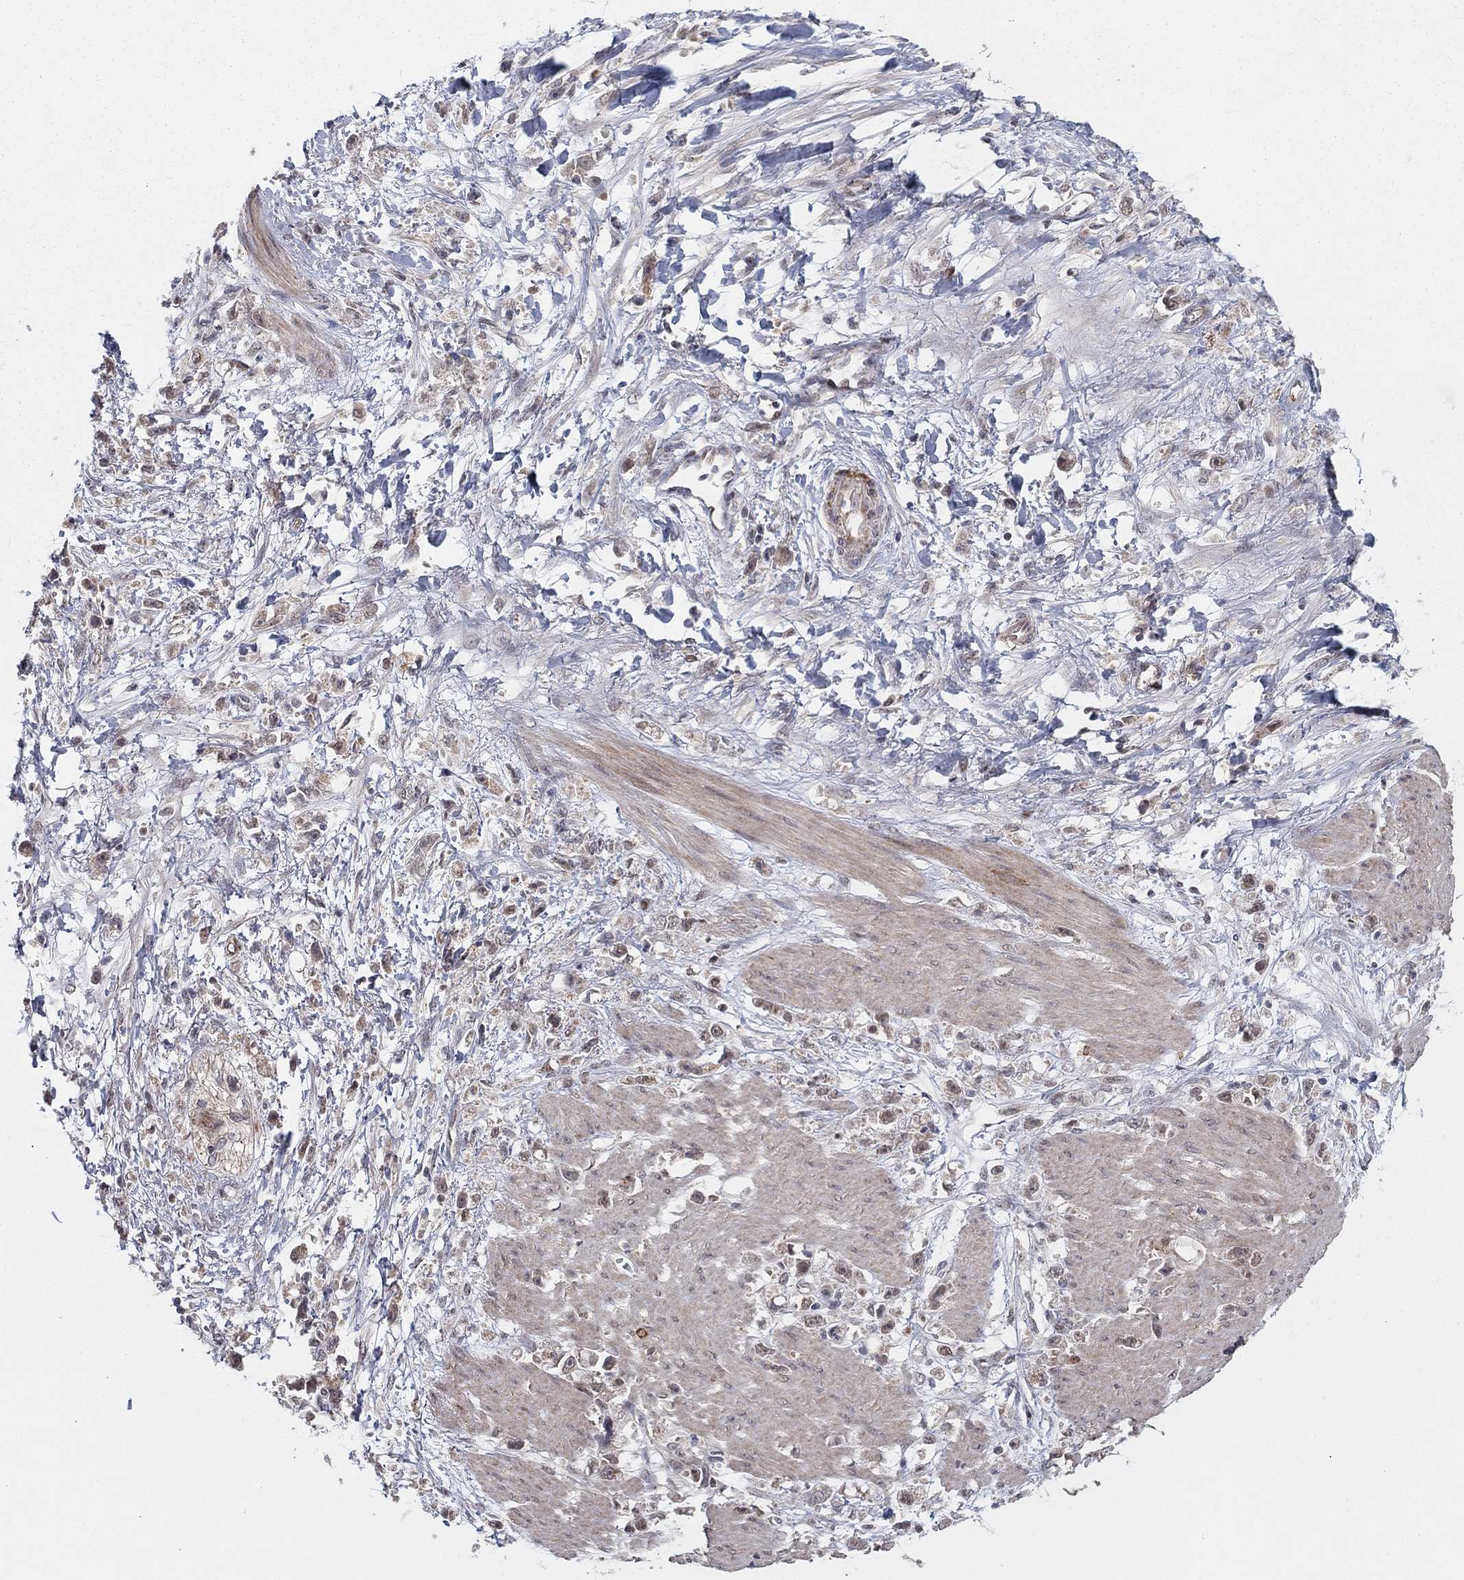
{"staining": {"intensity": "moderate", "quantity": "<25%", "location": "cytoplasmic/membranous"}, "tissue": "stomach cancer", "cell_type": "Tumor cells", "image_type": "cancer", "snomed": [{"axis": "morphology", "description": "Adenocarcinoma, NOS"}, {"axis": "topography", "description": "Stomach"}], "caption": "A brown stain highlights moderate cytoplasmic/membranous expression of a protein in human stomach cancer tumor cells.", "gene": "ZNF395", "patient": {"sex": "female", "age": 59}}